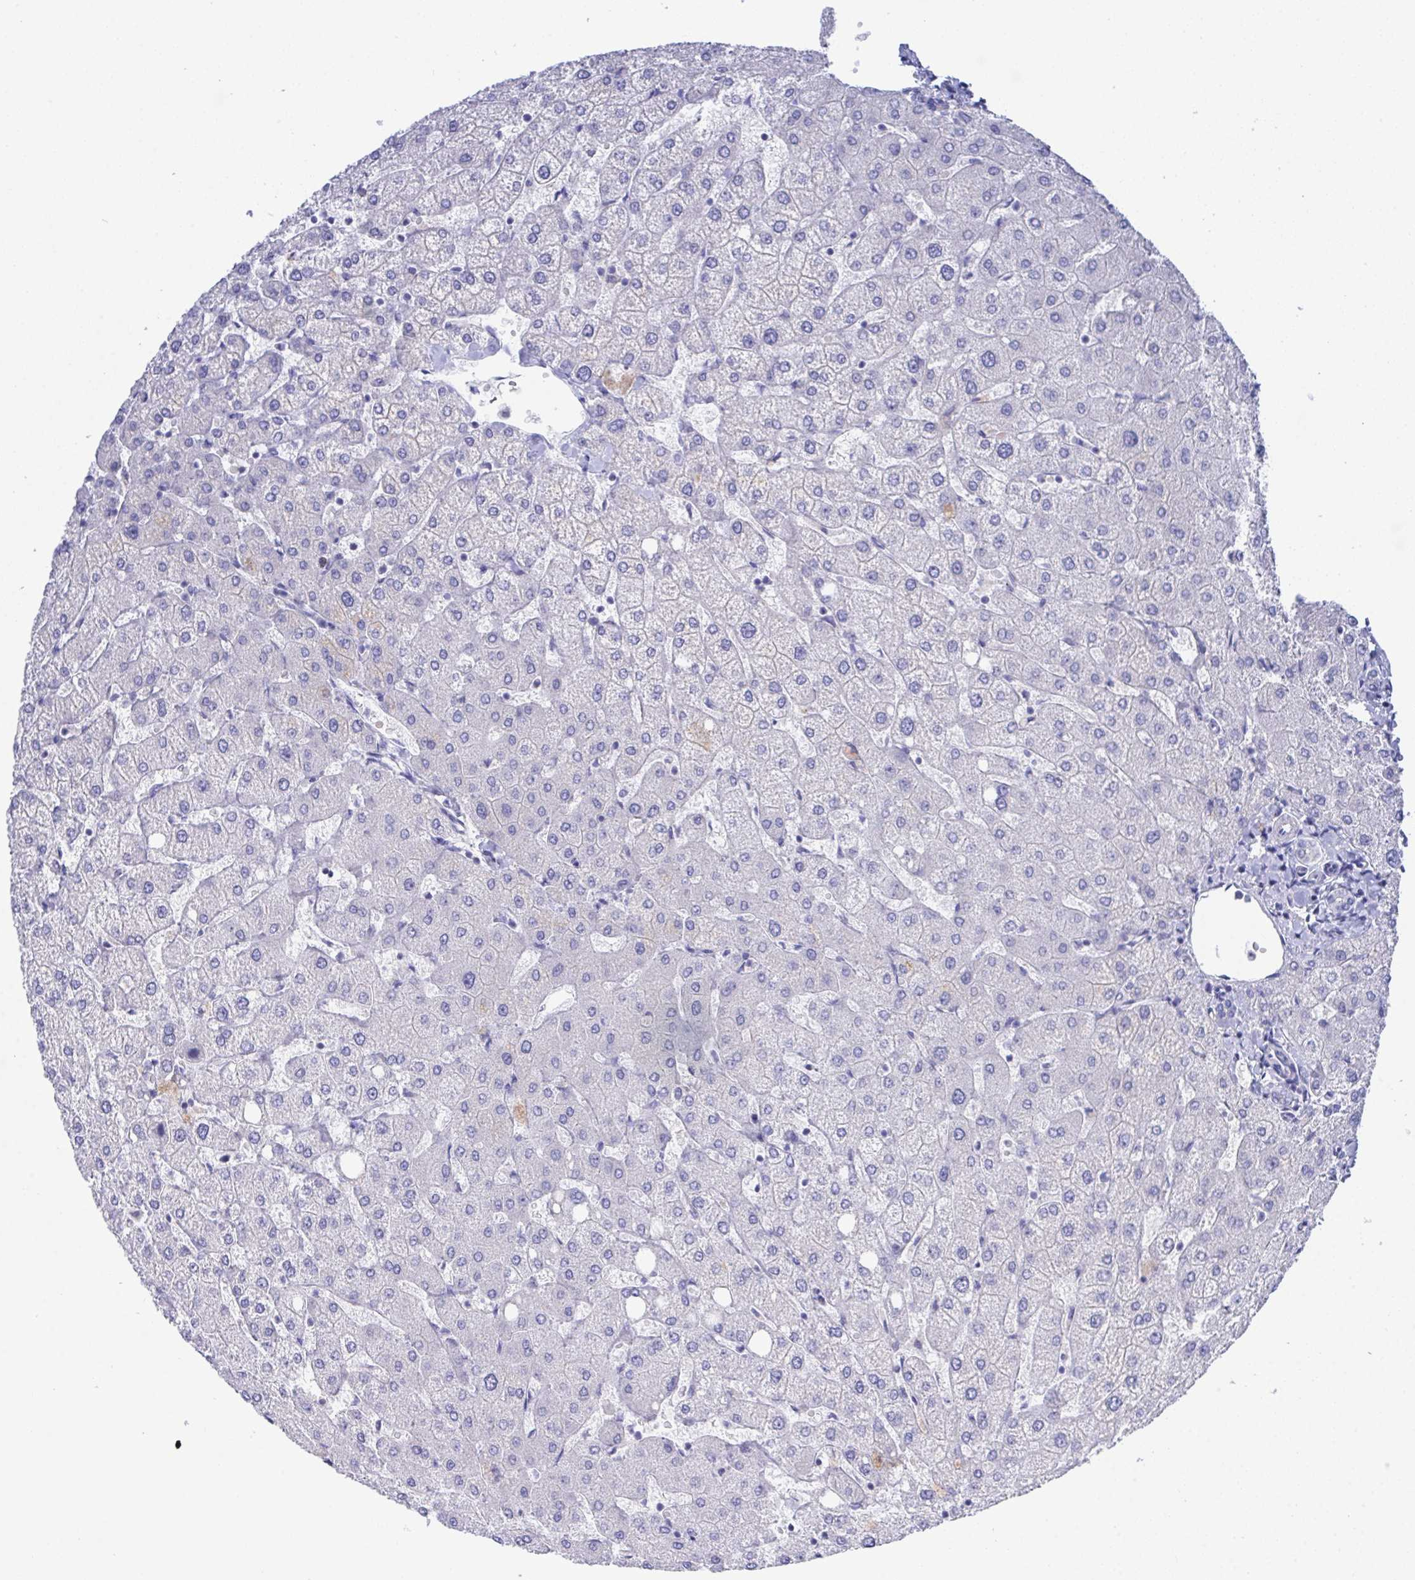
{"staining": {"intensity": "negative", "quantity": "none", "location": "none"}, "tissue": "liver", "cell_type": "Cholangiocytes", "image_type": "normal", "snomed": [{"axis": "morphology", "description": "Normal tissue, NOS"}, {"axis": "topography", "description": "Liver"}], "caption": "Benign liver was stained to show a protein in brown. There is no significant positivity in cholangiocytes. (DAB immunohistochemistry, high magnification).", "gene": "PRG3", "patient": {"sex": "female", "age": 54}}